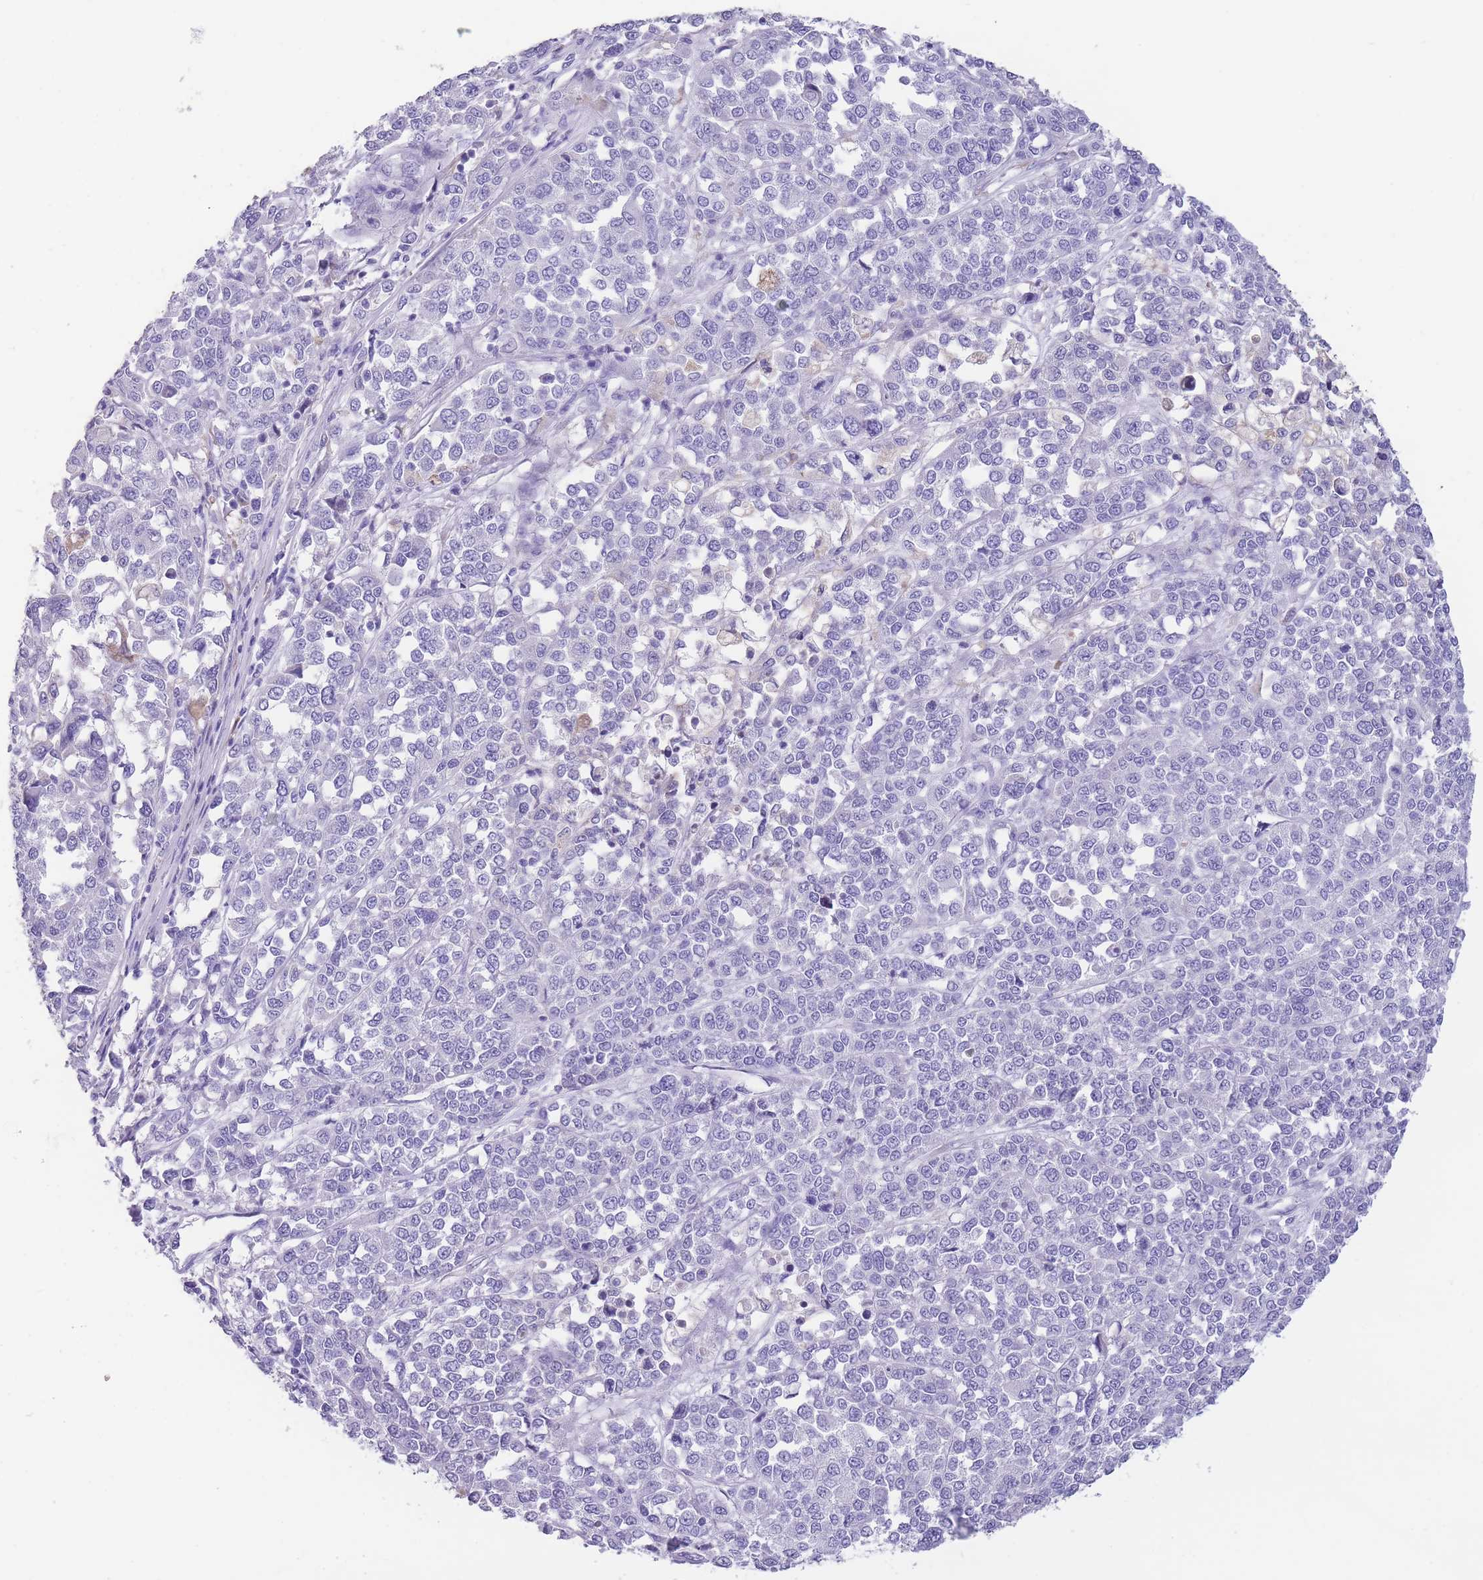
{"staining": {"intensity": "negative", "quantity": "none", "location": "none"}, "tissue": "melanoma", "cell_type": "Tumor cells", "image_type": "cancer", "snomed": [{"axis": "morphology", "description": "Malignant melanoma, Metastatic site"}, {"axis": "topography", "description": "Lymph node"}], "caption": "The histopathology image displays no staining of tumor cells in malignant melanoma (metastatic site). The staining was performed using DAB to visualize the protein expression in brown, while the nuclei were stained in blue with hematoxylin (Magnification: 20x).", "gene": "RAI2", "patient": {"sex": "male", "age": 44}}